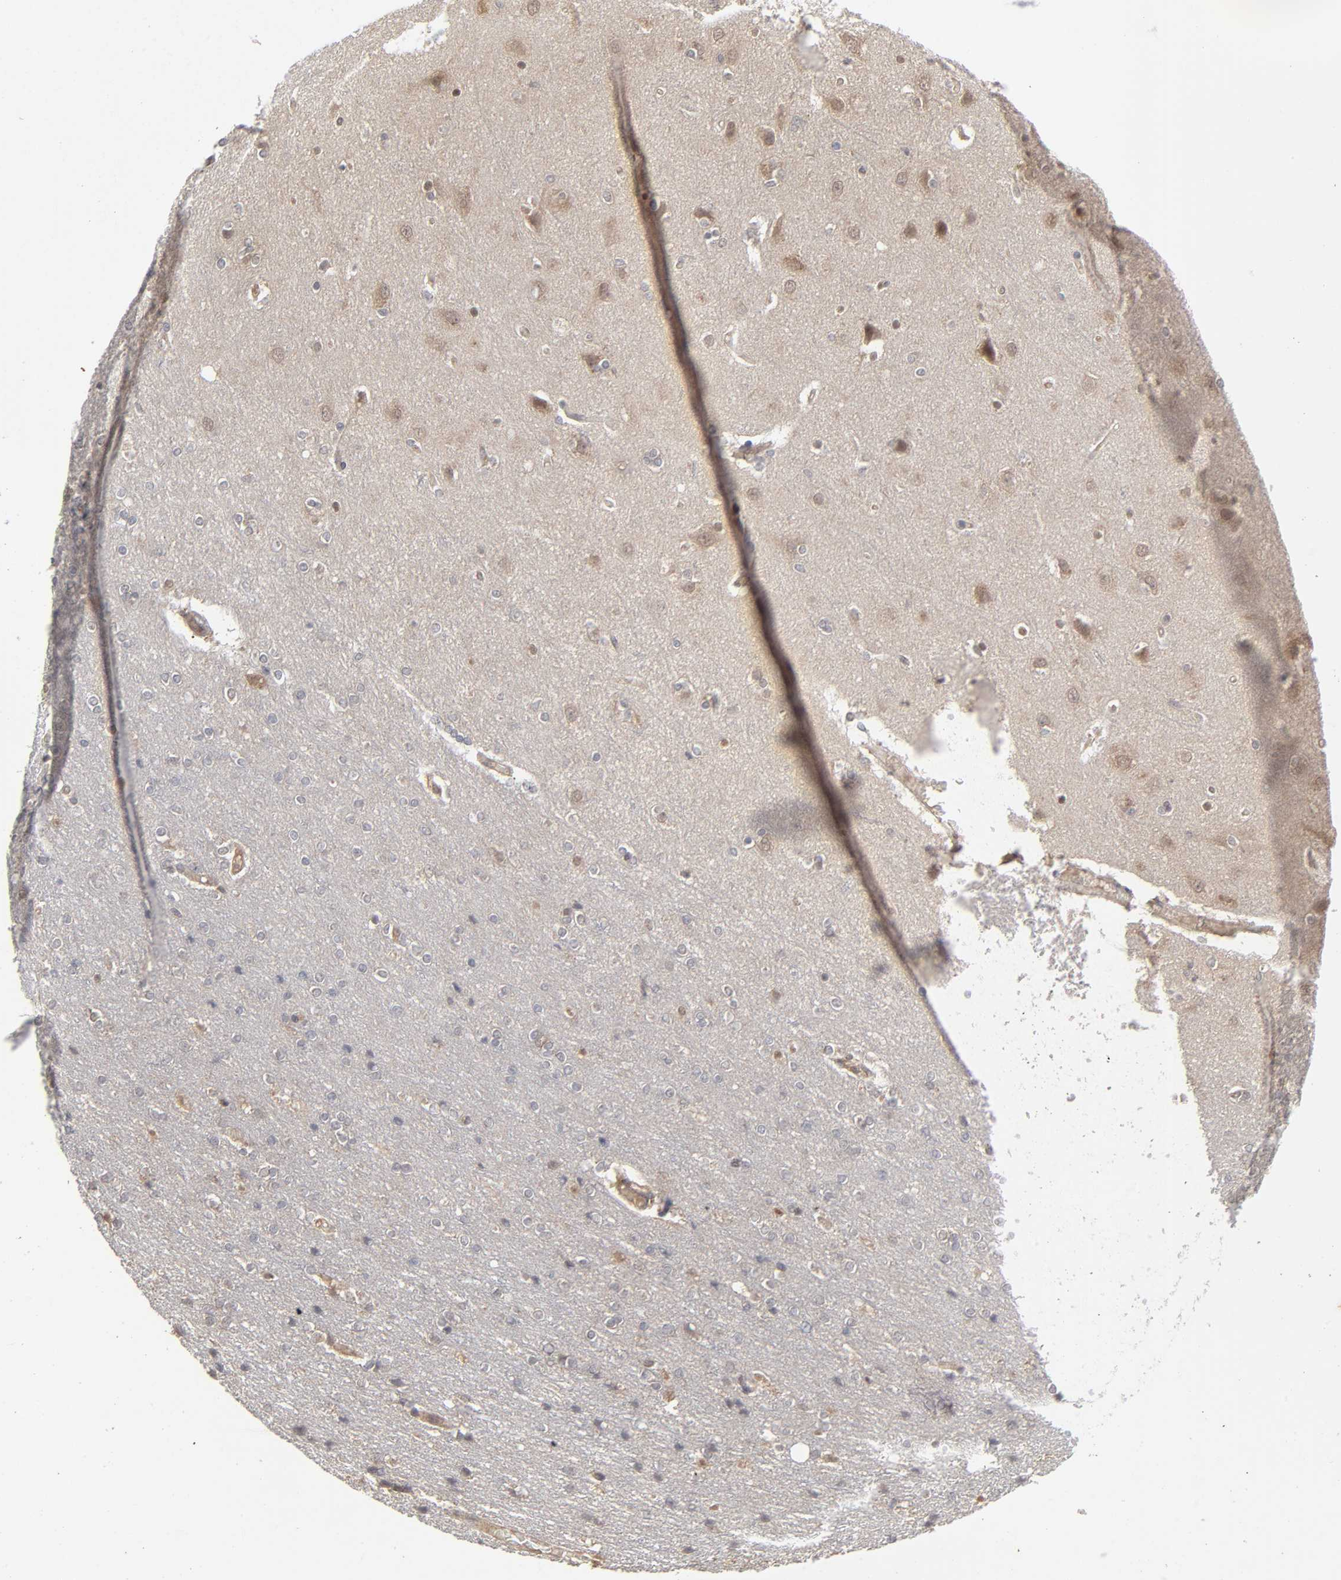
{"staining": {"intensity": "weak", "quantity": "25%-75%", "location": "cytoplasmic/membranous"}, "tissue": "cerebral cortex", "cell_type": "Endothelial cells", "image_type": "normal", "snomed": [{"axis": "morphology", "description": "Normal tissue, NOS"}, {"axis": "topography", "description": "Cerebral cortex"}], "caption": "Immunohistochemical staining of unremarkable cerebral cortex displays weak cytoplasmic/membranous protein expression in approximately 25%-75% of endothelial cells.", "gene": "SCFD1", "patient": {"sex": "female", "age": 54}}